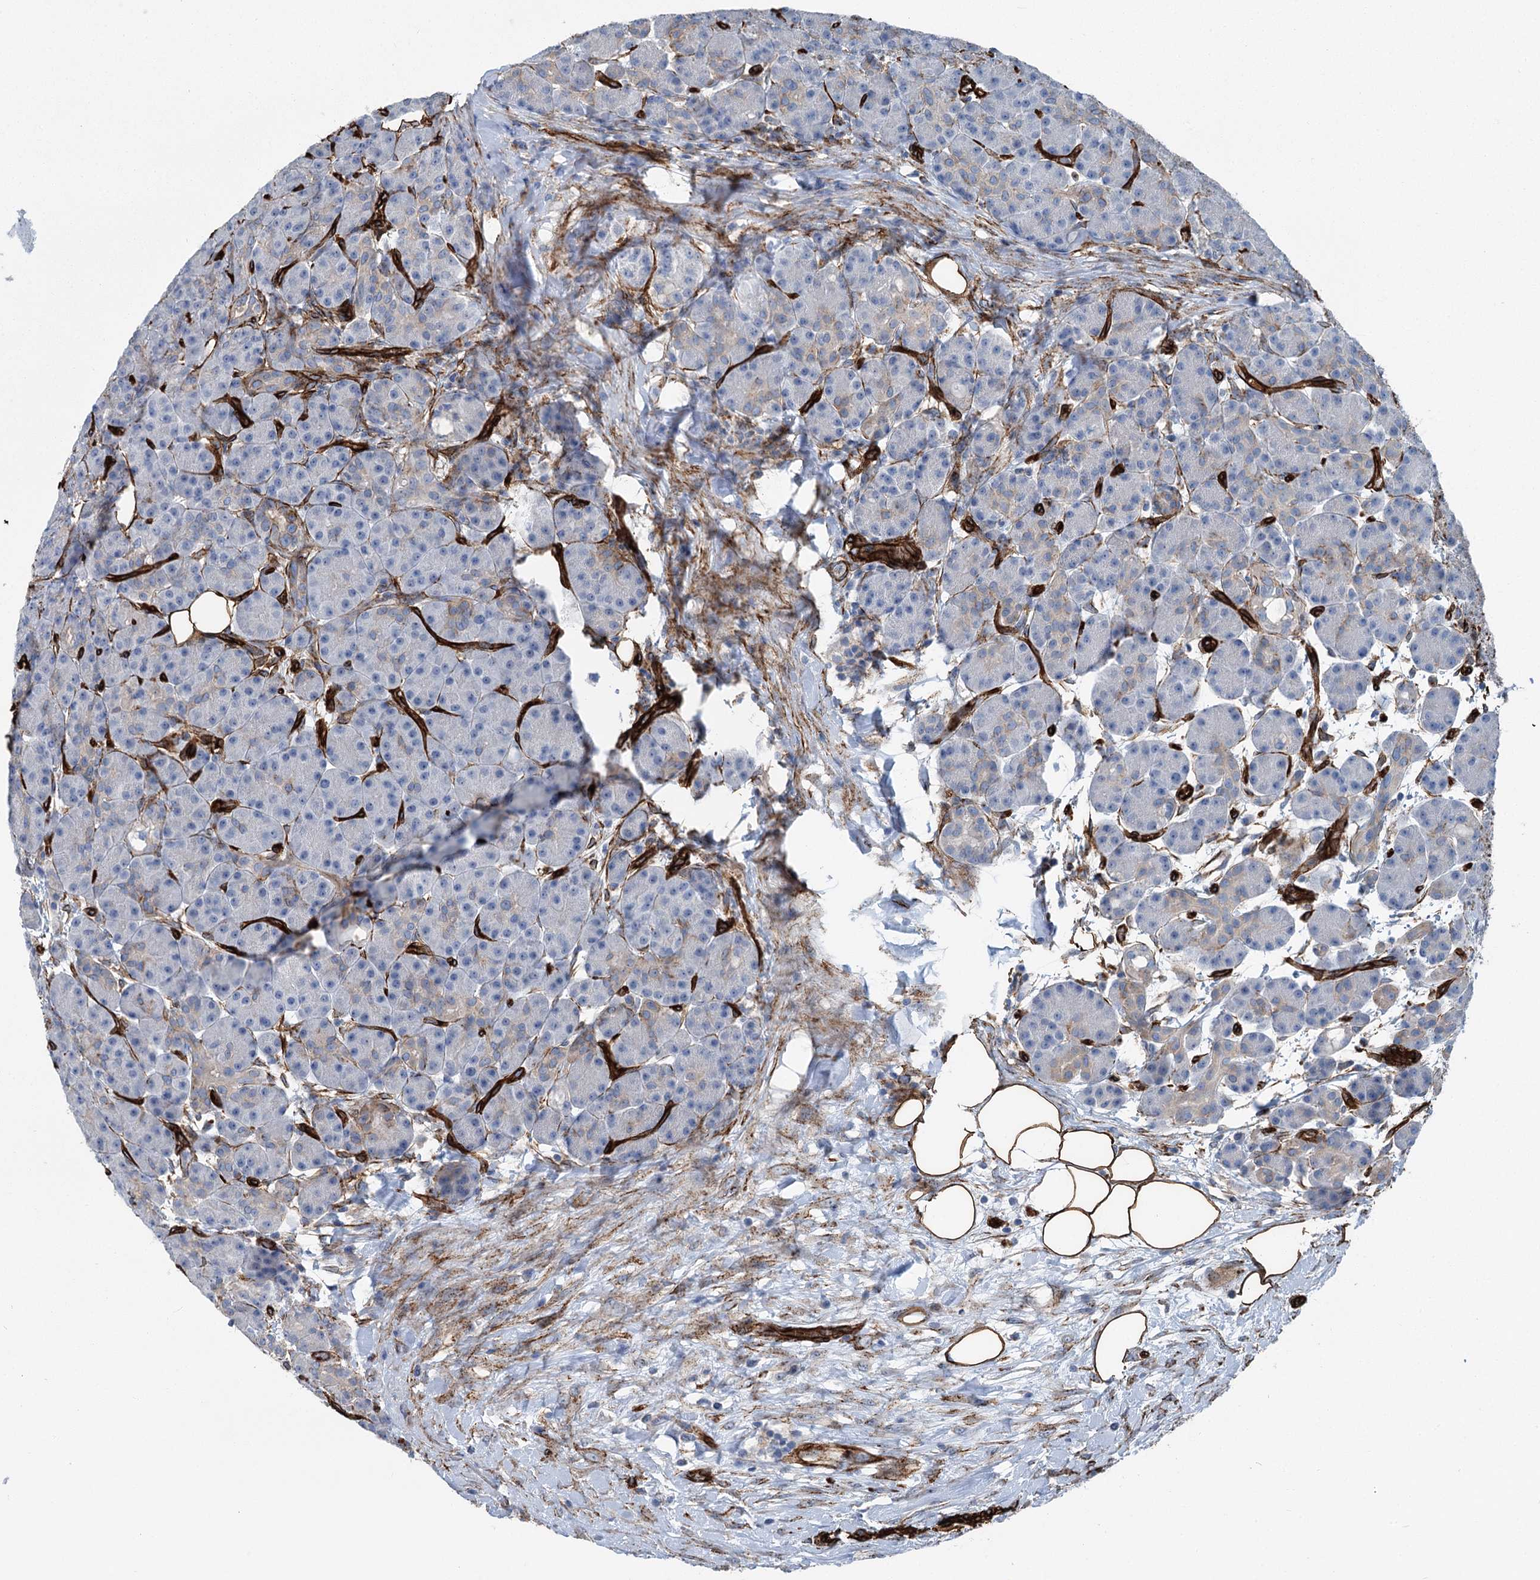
{"staining": {"intensity": "weak", "quantity": "<25%", "location": "cytoplasmic/membranous"}, "tissue": "pancreas", "cell_type": "Exocrine glandular cells", "image_type": "normal", "snomed": [{"axis": "morphology", "description": "Normal tissue, NOS"}, {"axis": "topography", "description": "Pancreas"}], "caption": "Immunohistochemical staining of normal pancreas displays no significant positivity in exocrine glandular cells.", "gene": "IQSEC1", "patient": {"sex": "male", "age": 63}}